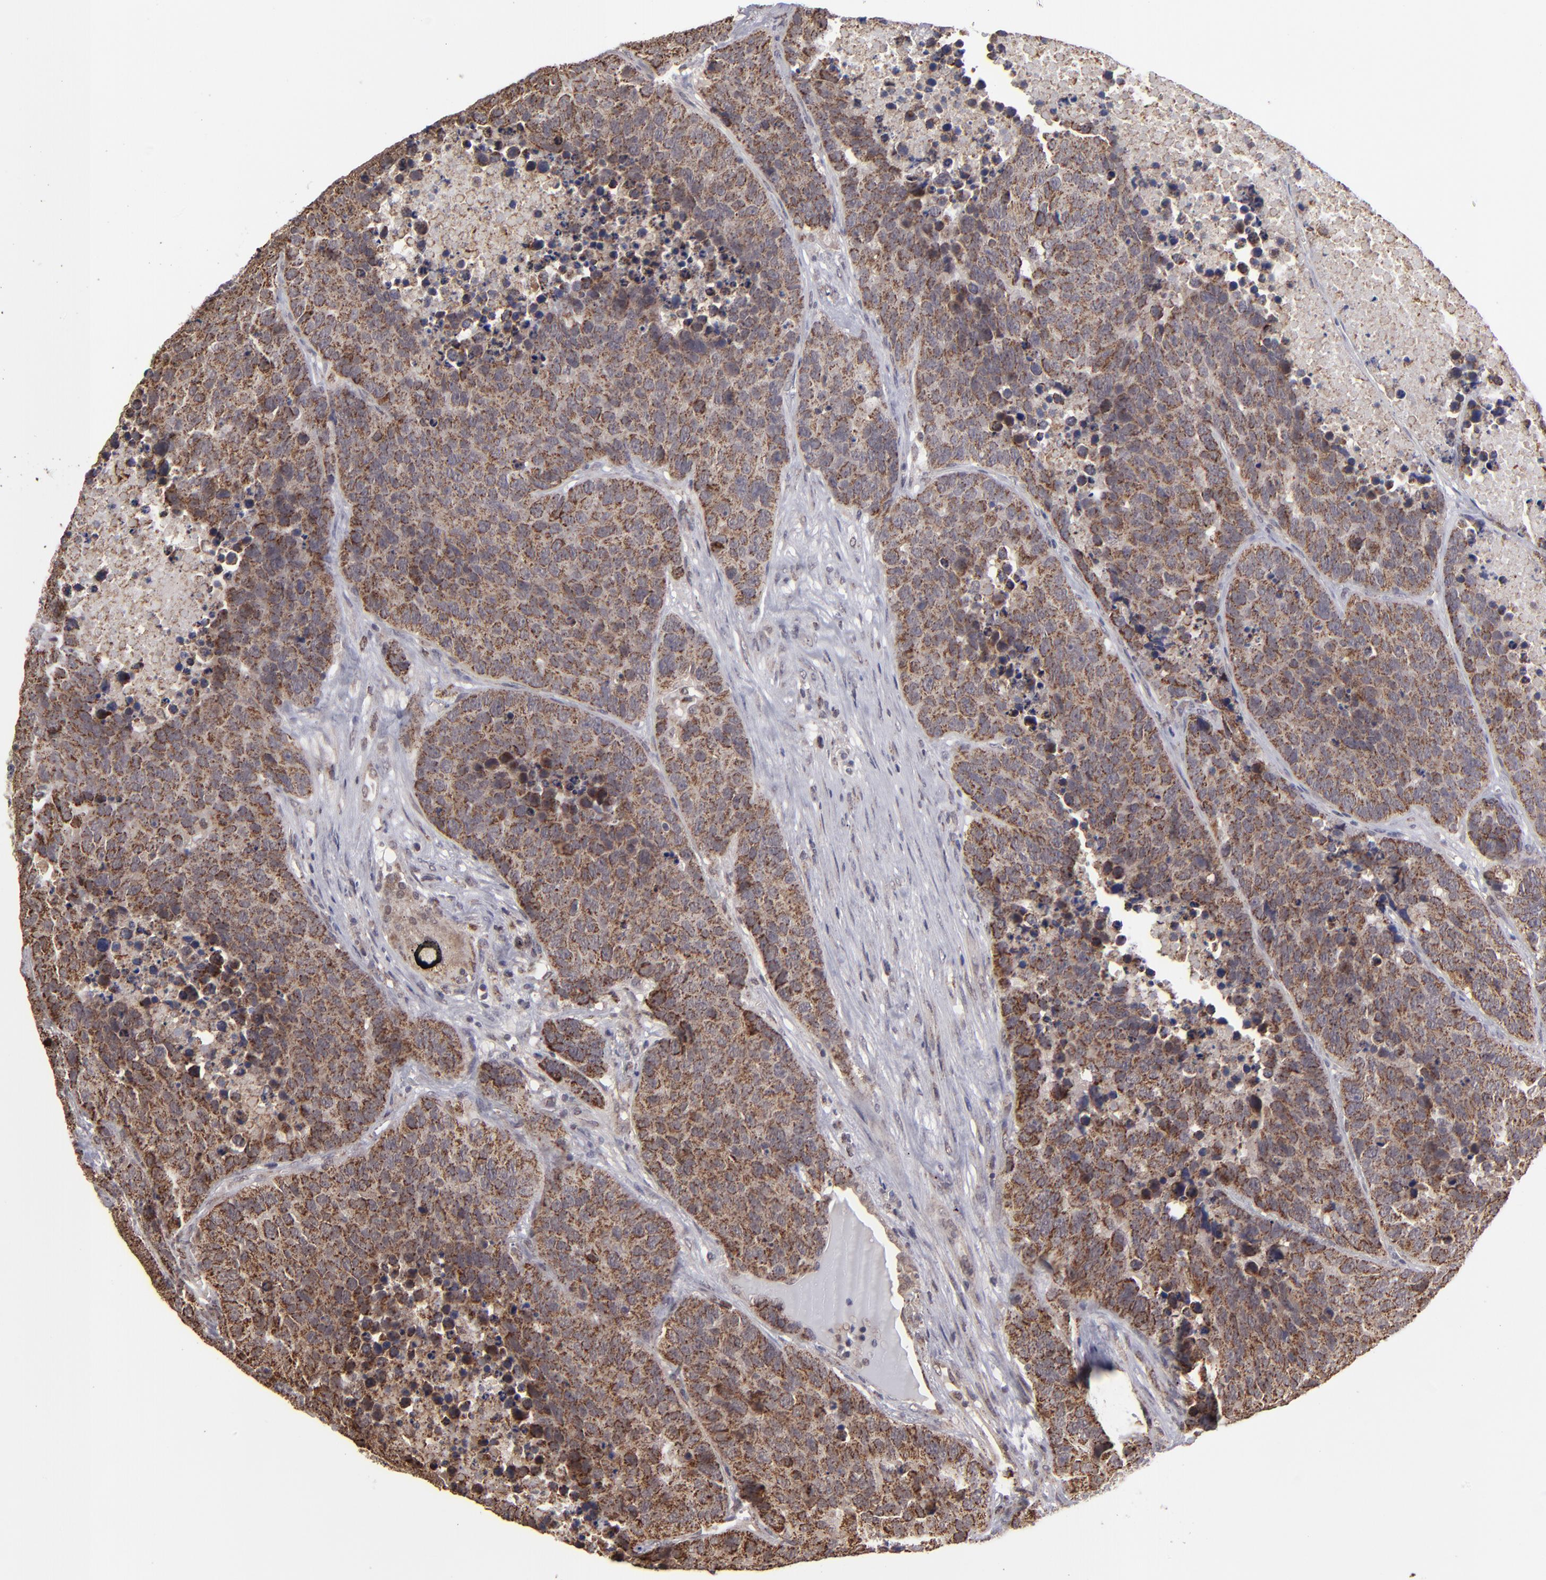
{"staining": {"intensity": "moderate", "quantity": ">75%", "location": "cytoplasmic/membranous"}, "tissue": "carcinoid", "cell_type": "Tumor cells", "image_type": "cancer", "snomed": [{"axis": "morphology", "description": "Carcinoid, malignant, NOS"}, {"axis": "topography", "description": "Lung"}], "caption": "Carcinoid was stained to show a protein in brown. There is medium levels of moderate cytoplasmic/membranous staining in approximately >75% of tumor cells.", "gene": "SLC15A1", "patient": {"sex": "male", "age": 60}}